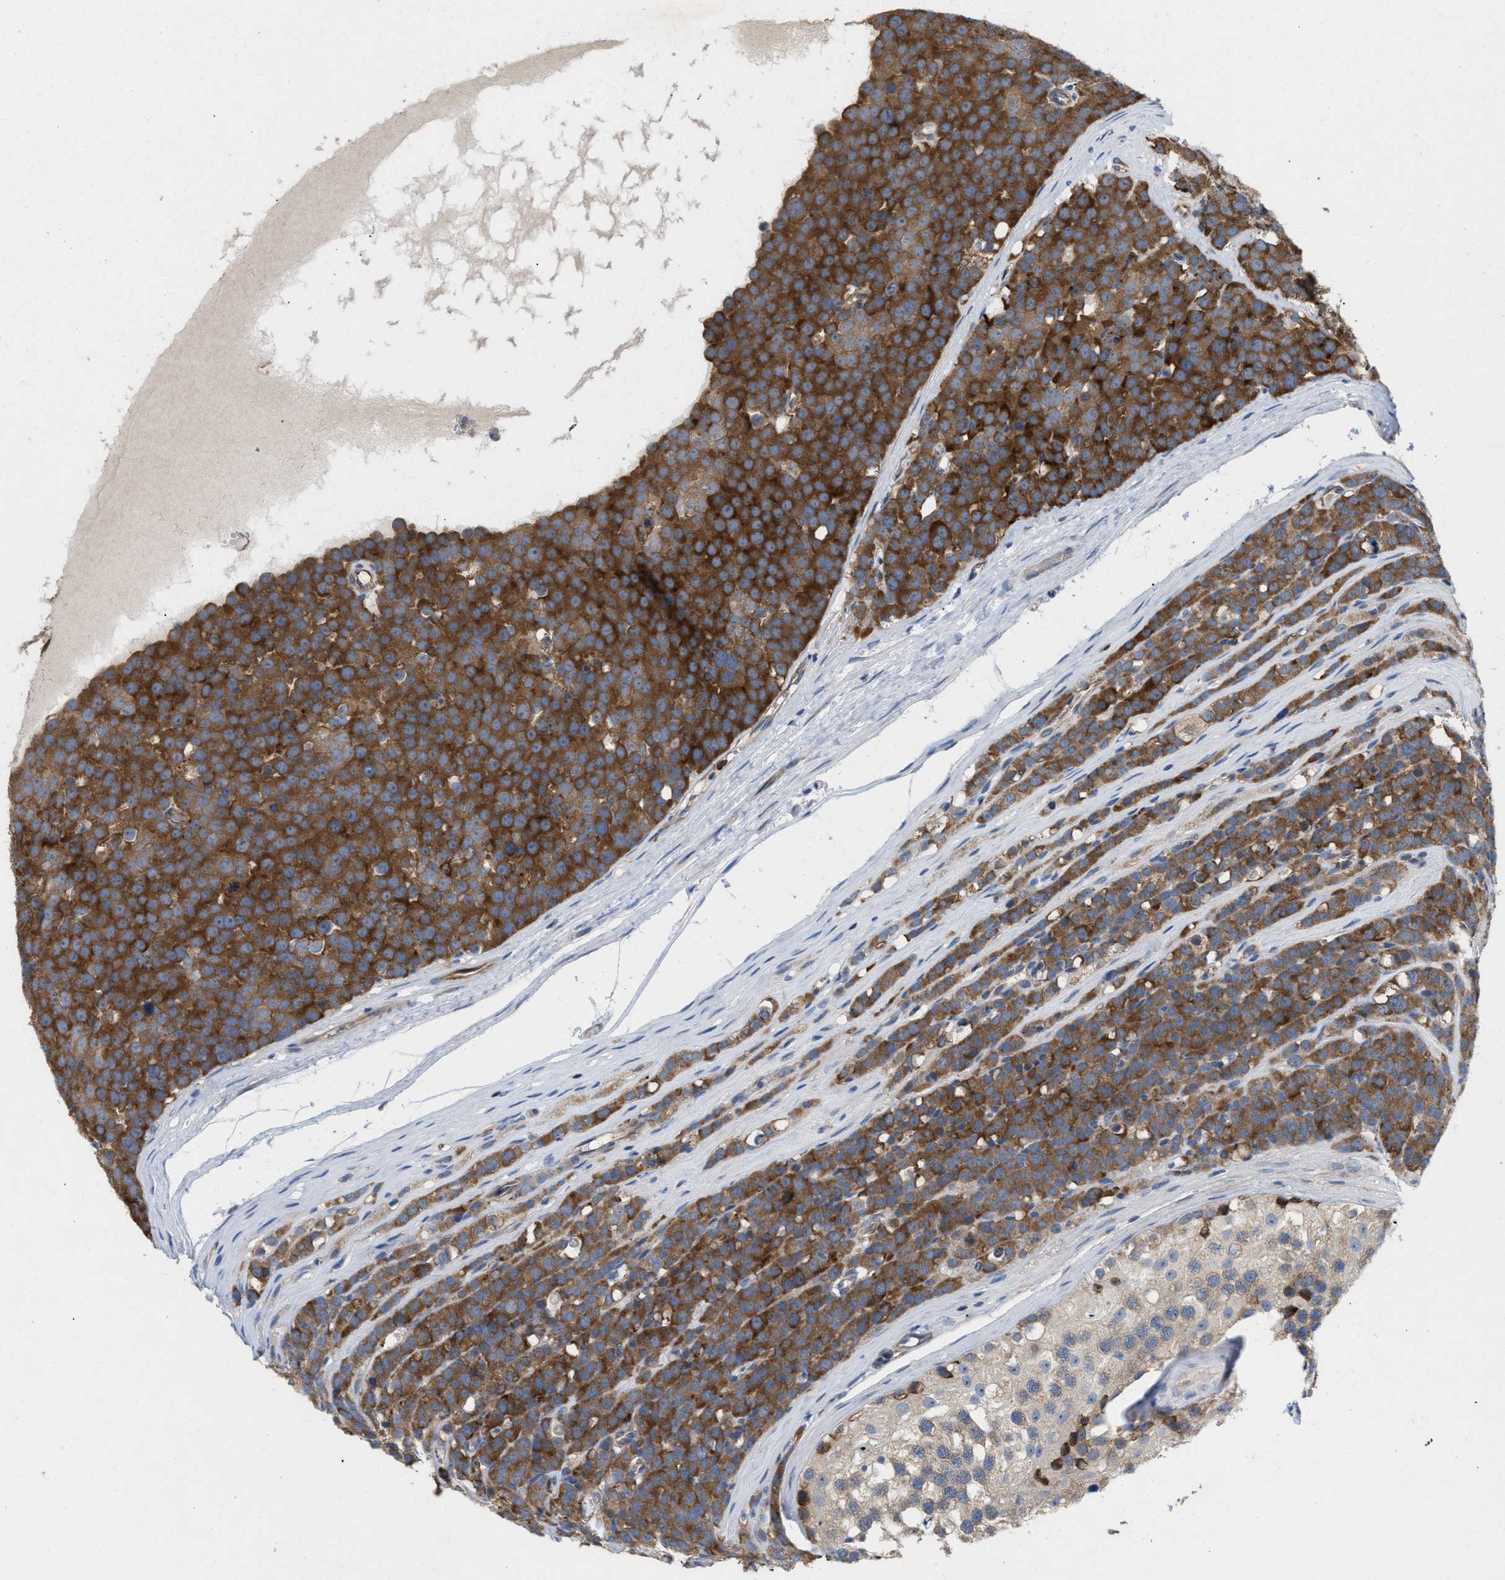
{"staining": {"intensity": "strong", "quantity": ">75%", "location": "cytoplasmic/membranous"}, "tissue": "testis cancer", "cell_type": "Tumor cells", "image_type": "cancer", "snomed": [{"axis": "morphology", "description": "Seminoma, NOS"}, {"axis": "topography", "description": "Testis"}], "caption": "The immunohistochemical stain labels strong cytoplasmic/membranous expression in tumor cells of testis seminoma tissue. (Brightfield microscopy of DAB IHC at high magnification).", "gene": "UBAP2", "patient": {"sex": "male", "age": 71}}